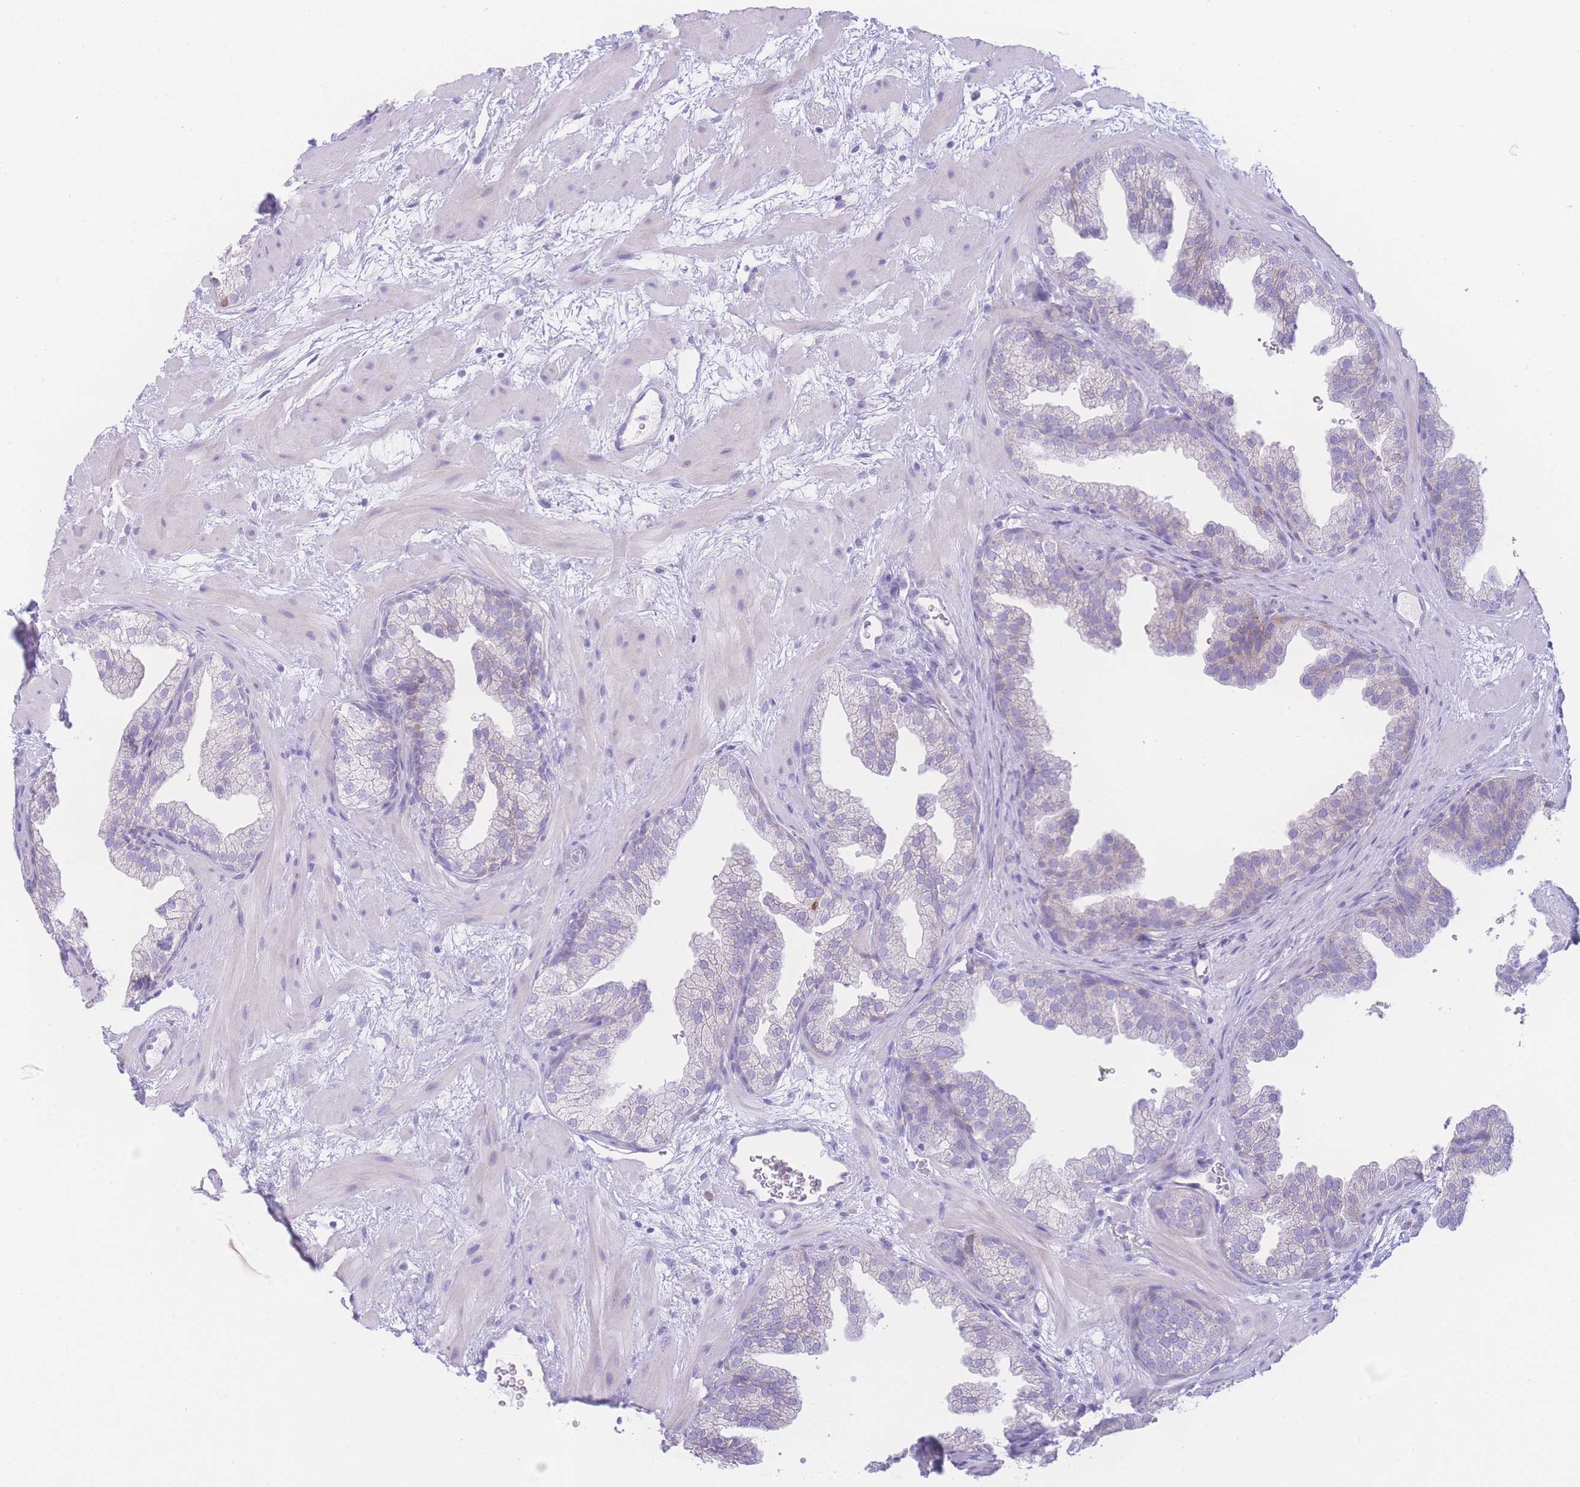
{"staining": {"intensity": "negative", "quantity": "none", "location": "none"}, "tissue": "prostate", "cell_type": "Glandular cells", "image_type": "normal", "snomed": [{"axis": "morphology", "description": "Normal tissue, NOS"}, {"axis": "topography", "description": "Prostate"}], "caption": "DAB (3,3'-diaminobenzidine) immunohistochemical staining of normal prostate displays no significant positivity in glandular cells. (DAB IHC with hematoxylin counter stain).", "gene": "NBEAL1", "patient": {"sex": "male", "age": 37}}